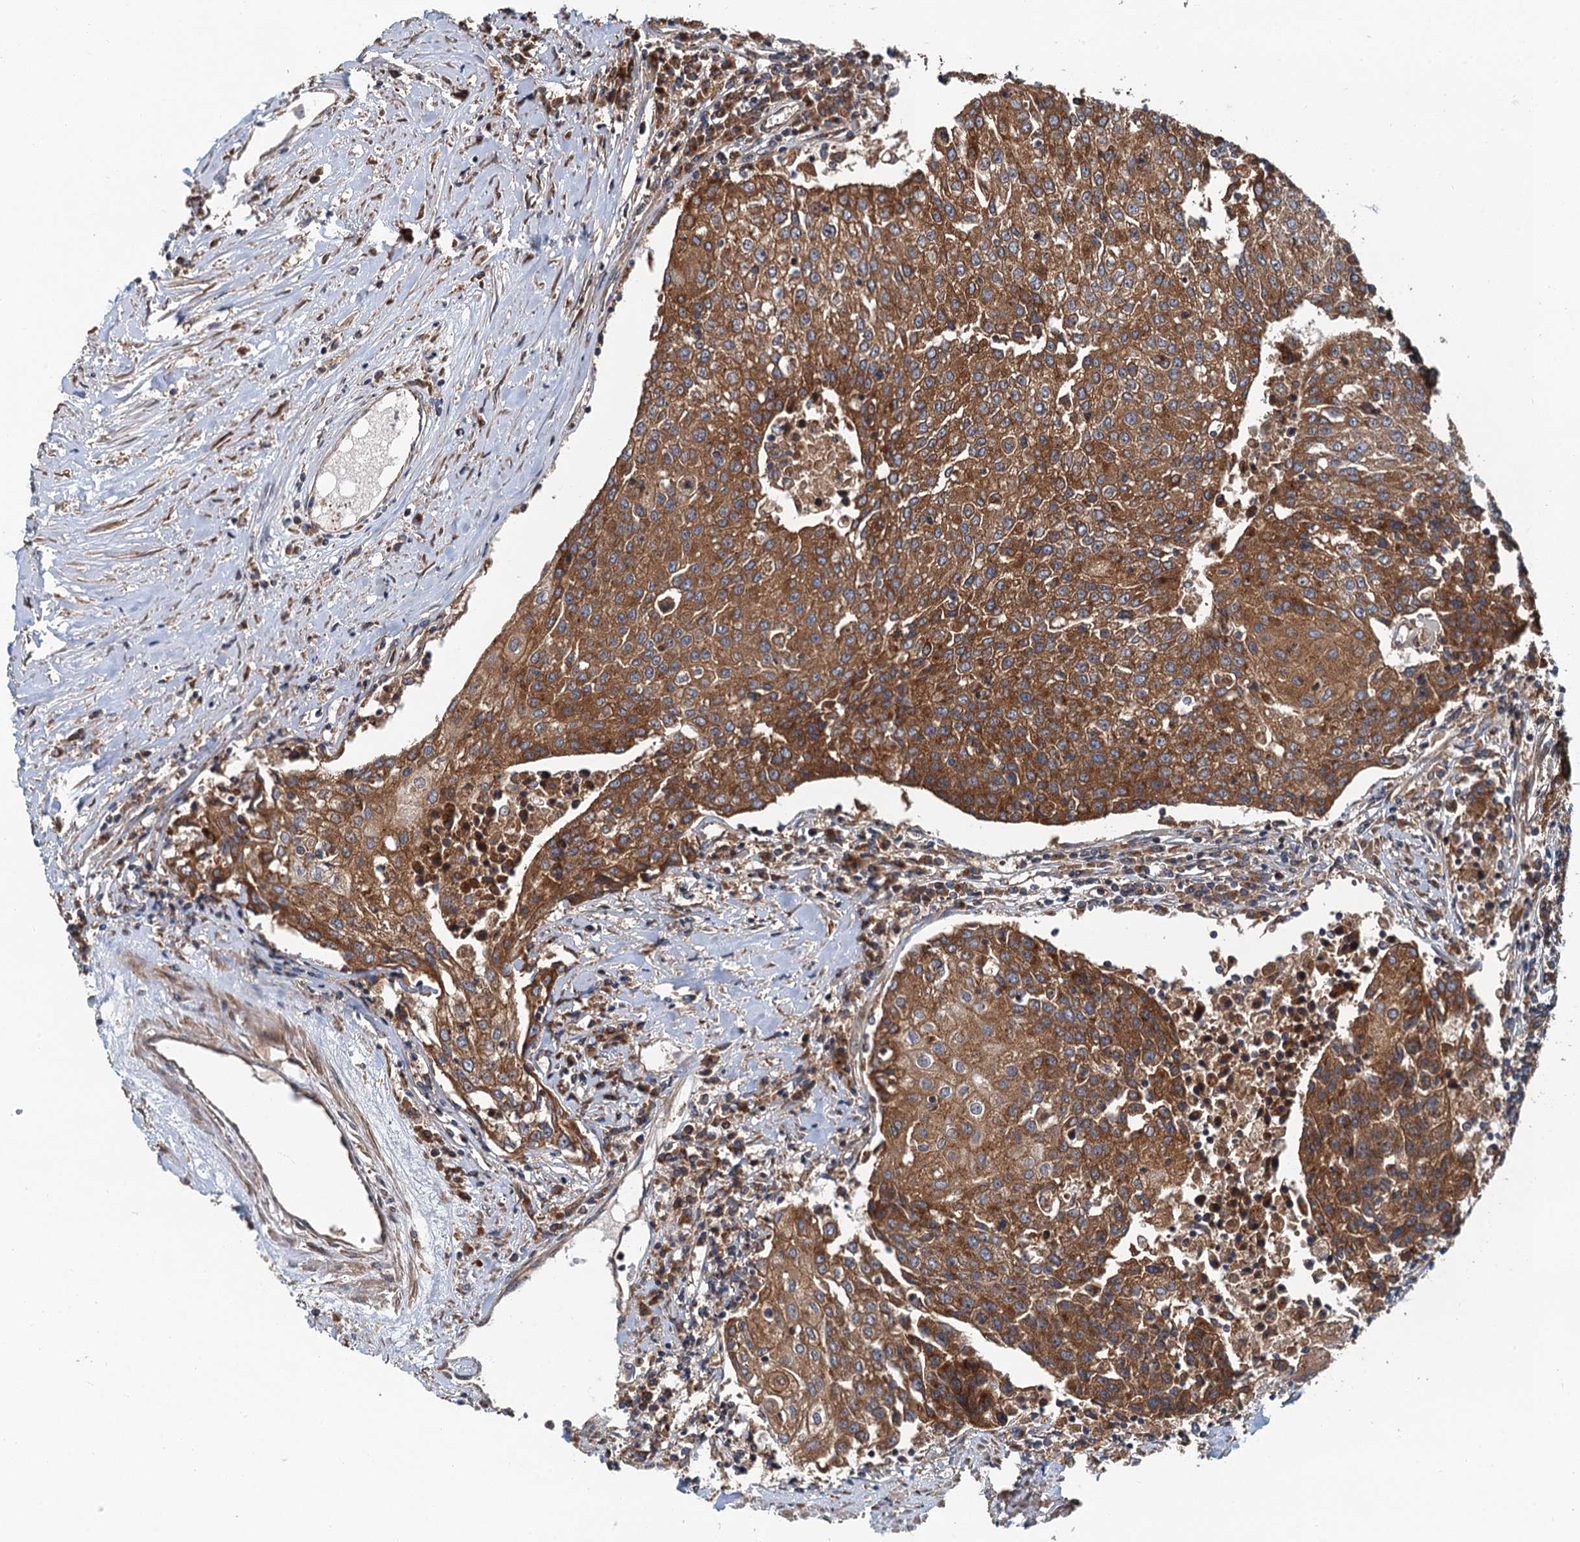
{"staining": {"intensity": "strong", "quantity": ">75%", "location": "cytoplasmic/membranous"}, "tissue": "urothelial cancer", "cell_type": "Tumor cells", "image_type": "cancer", "snomed": [{"axis": "morphology", "description": "Urothelial carcinoma, High grade"}, {"axis": "topography", "description": "Urinary bladder"}], "caption": "There is high levels of strong cytoplasmic/membranous expression in tumor cells of urothelial cancer, as demonstrated by immunohistochemical staining (brown color).", "gene": "COG3", "patient": {"sex": "female", "age": 85}}